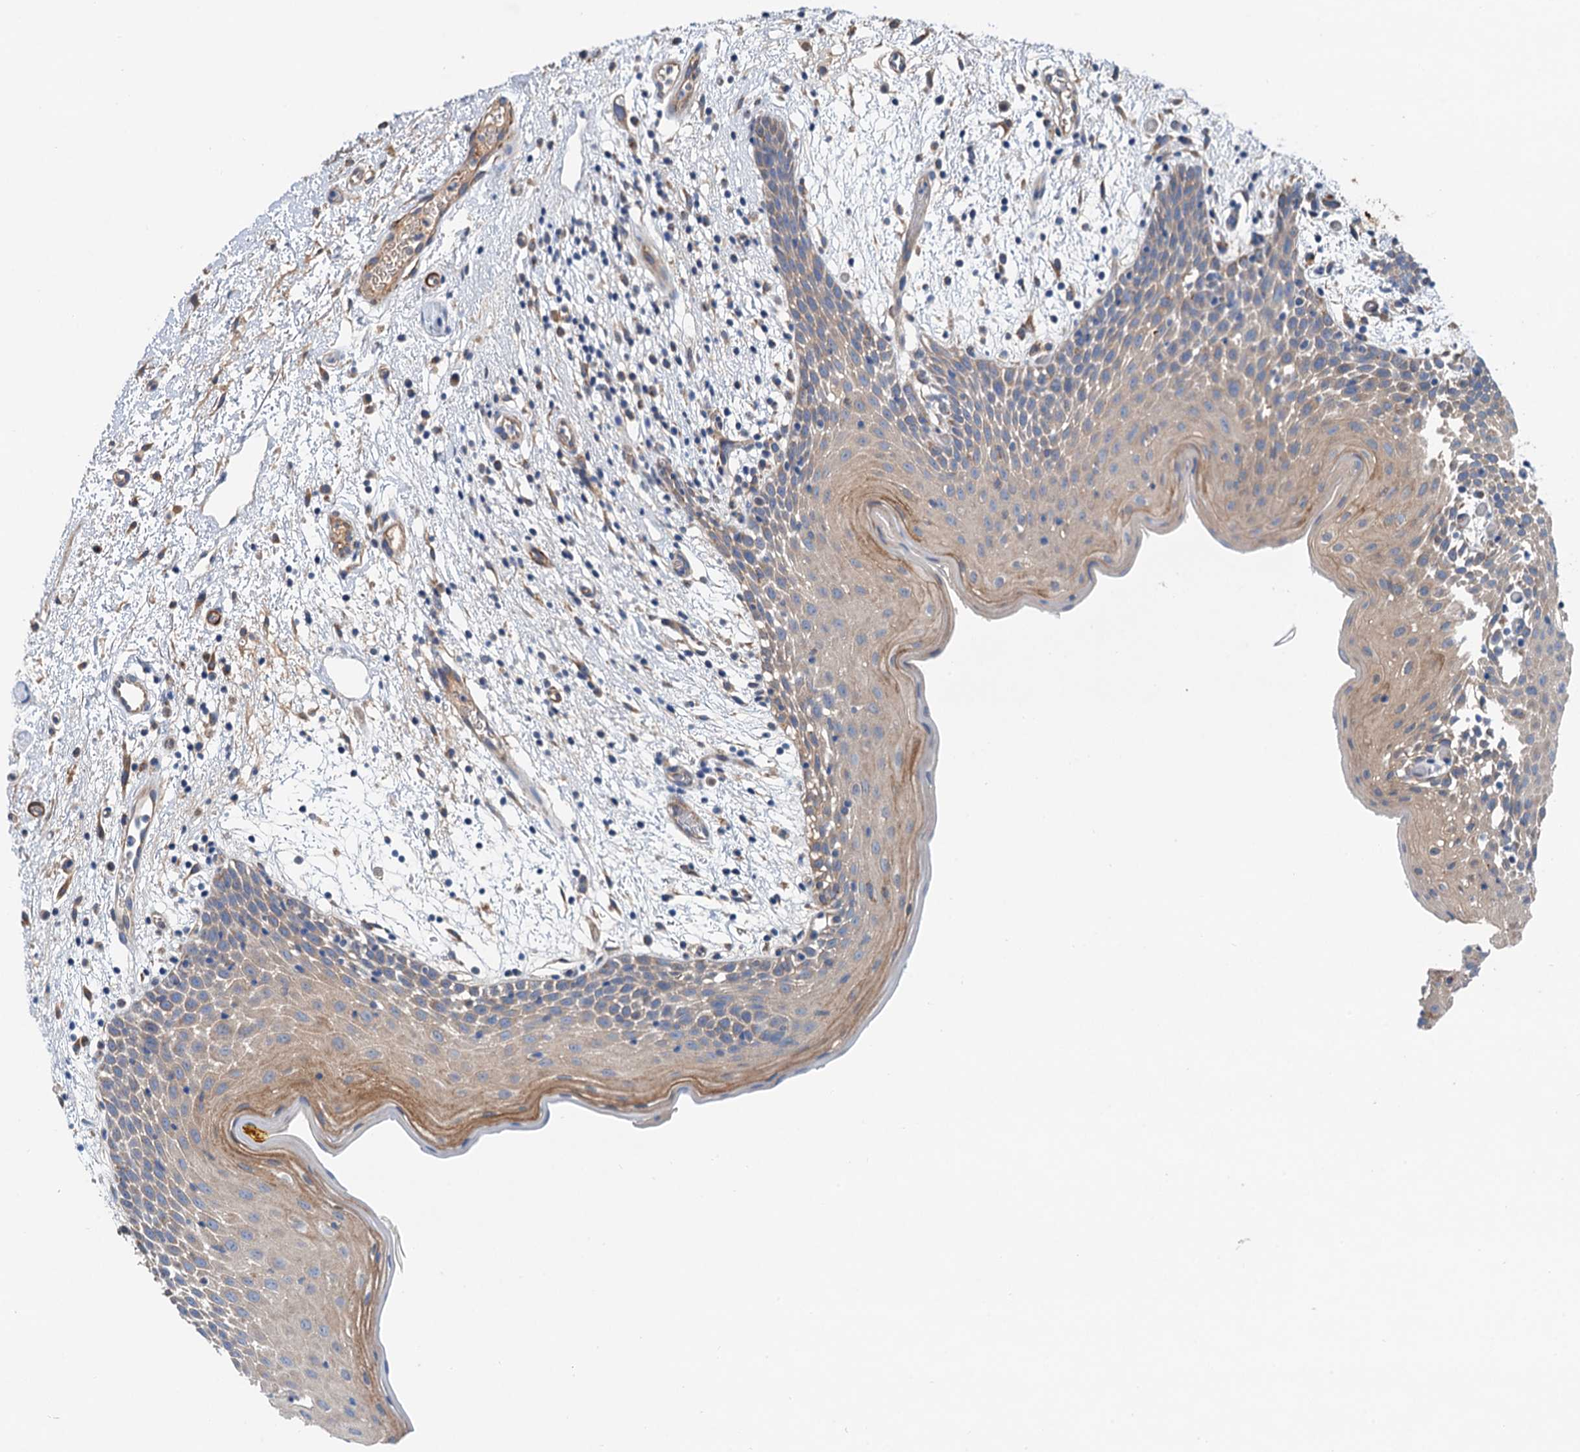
{"staining": {"intensity": "moderate", "quantity": ">75%", "location": "cytoplasmic/membranous"}, "tissue": "oral mucosa", "cell_type": "Squamous epithelial cells", "image_type": "normal", "snomed": [{"axis": "morphology", "description": "Normal tissue, NOS"}, {"axis": "topography", "description": "Skeletal muscle"}, {"axis": "topography", "description": "Oral tissue"}, {"axis": "topography", "description": "Salivary gland"}, {"axis": "topography", "description": "Peripheral nerve tissue"}], "caption": "Protein staining by IHC demonstrates moderate cytoplasmic/membranous positivity in approximately >75% of squamous epithelial cells in unremarkable oral mucosa. (Stains: DAB (3,3'-diaminobenzidine) in brown, nuclei in blue, Microscopy: brightfield microscopy at high magnification).", "gene": "CSTPP1", "patient": {"sex": "male", "age": 54}}